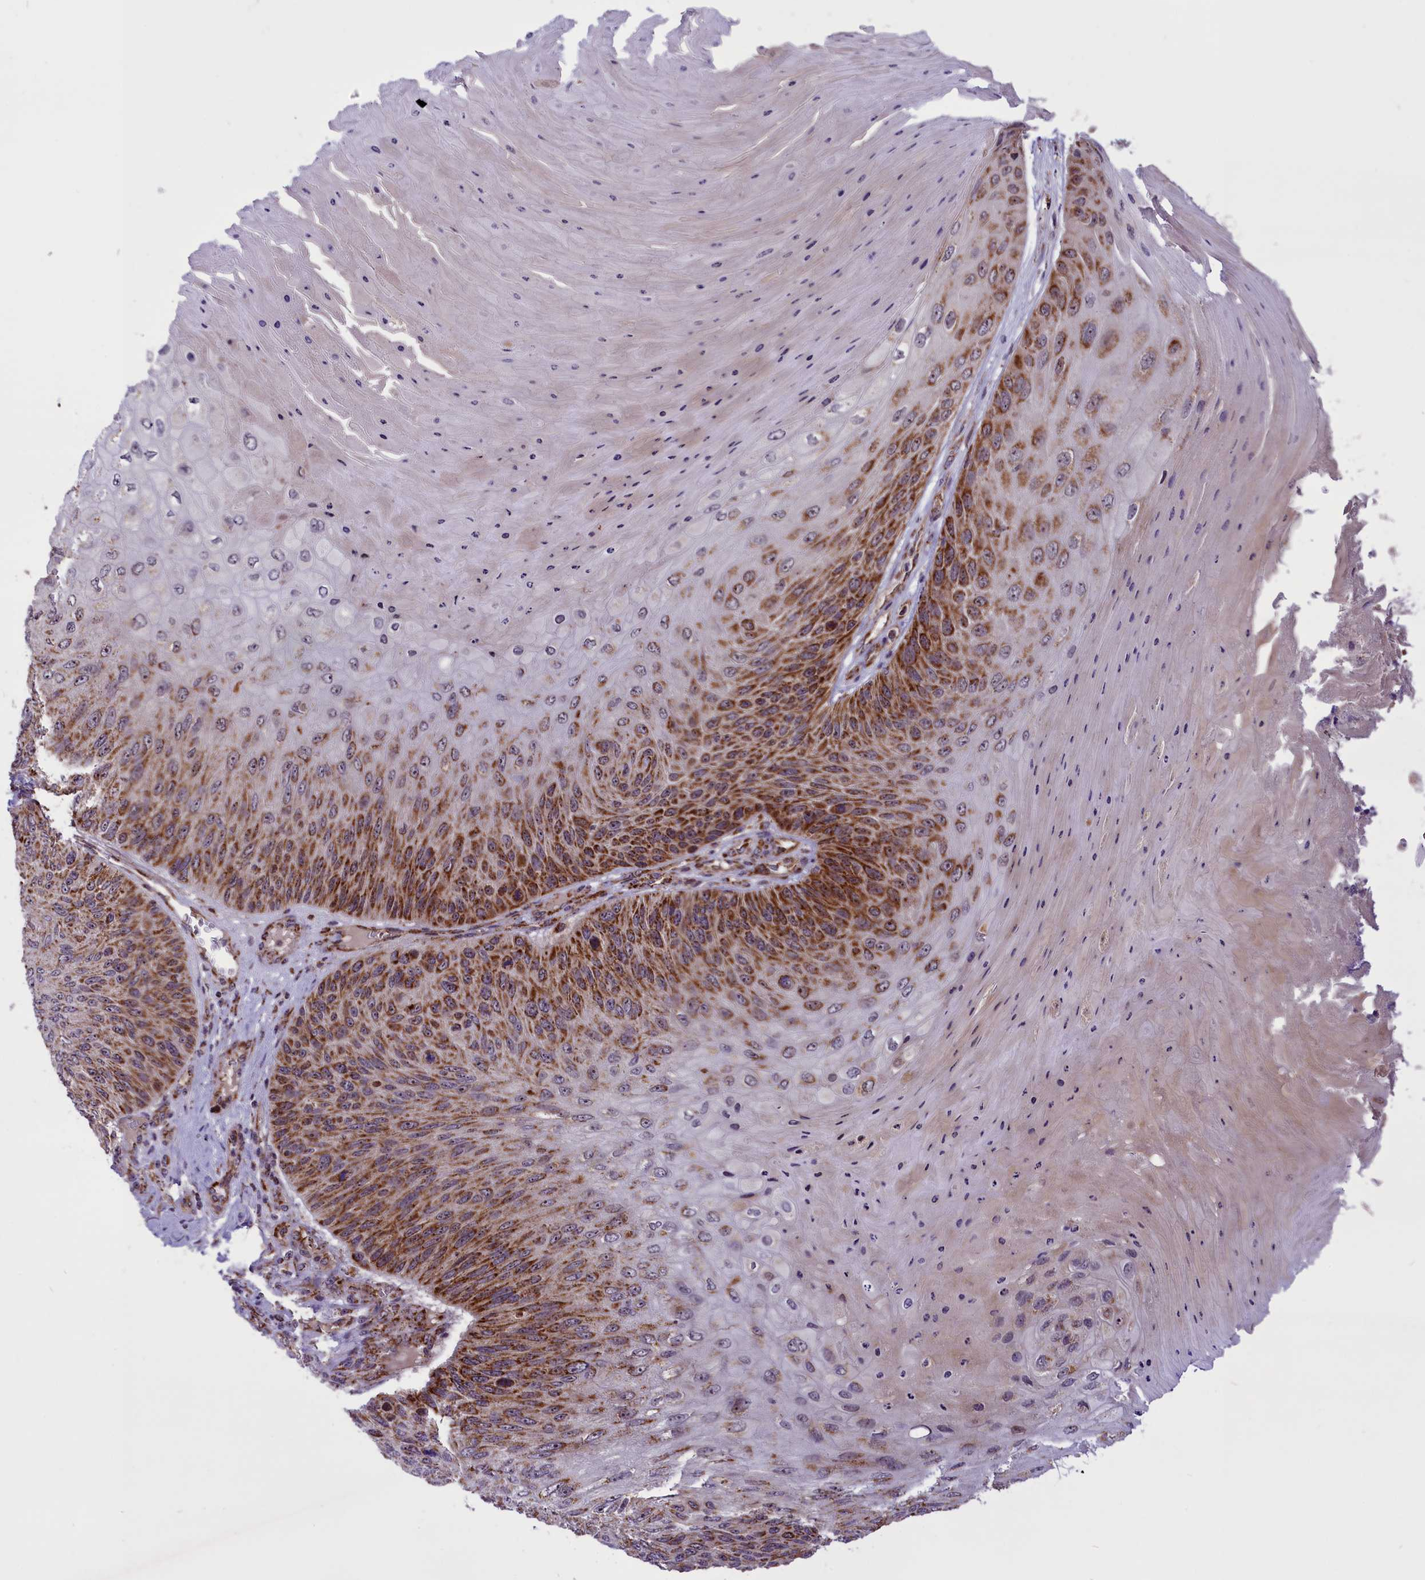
{"staining": {"intensity": "moderate", "quantity": "25%-75%", "location": "cytoplasmic/membranous"}, "tissue": "skin cancer", "cell_type": "Tumor cells", "image_type": "cancer", "snomed": [{"axis": "morphology", "description": "Squamous cell carcinoma, NOS"}, {"axis": "topography", "description": "Skin"}], "caption": "The photomicrograph displays immunohistochemical staining of skin squamous cell carcinoma. There is moderate cytoplasmic/membranous positivity is appreciated in approximately 25%-75% of tumor cells. Immunohistochemistry (ihc) stains the protein of interest in brown and the nuclei are stained blue.", "gene": "NDUFS5", "patient": {"sex": "female", "age": 88}}